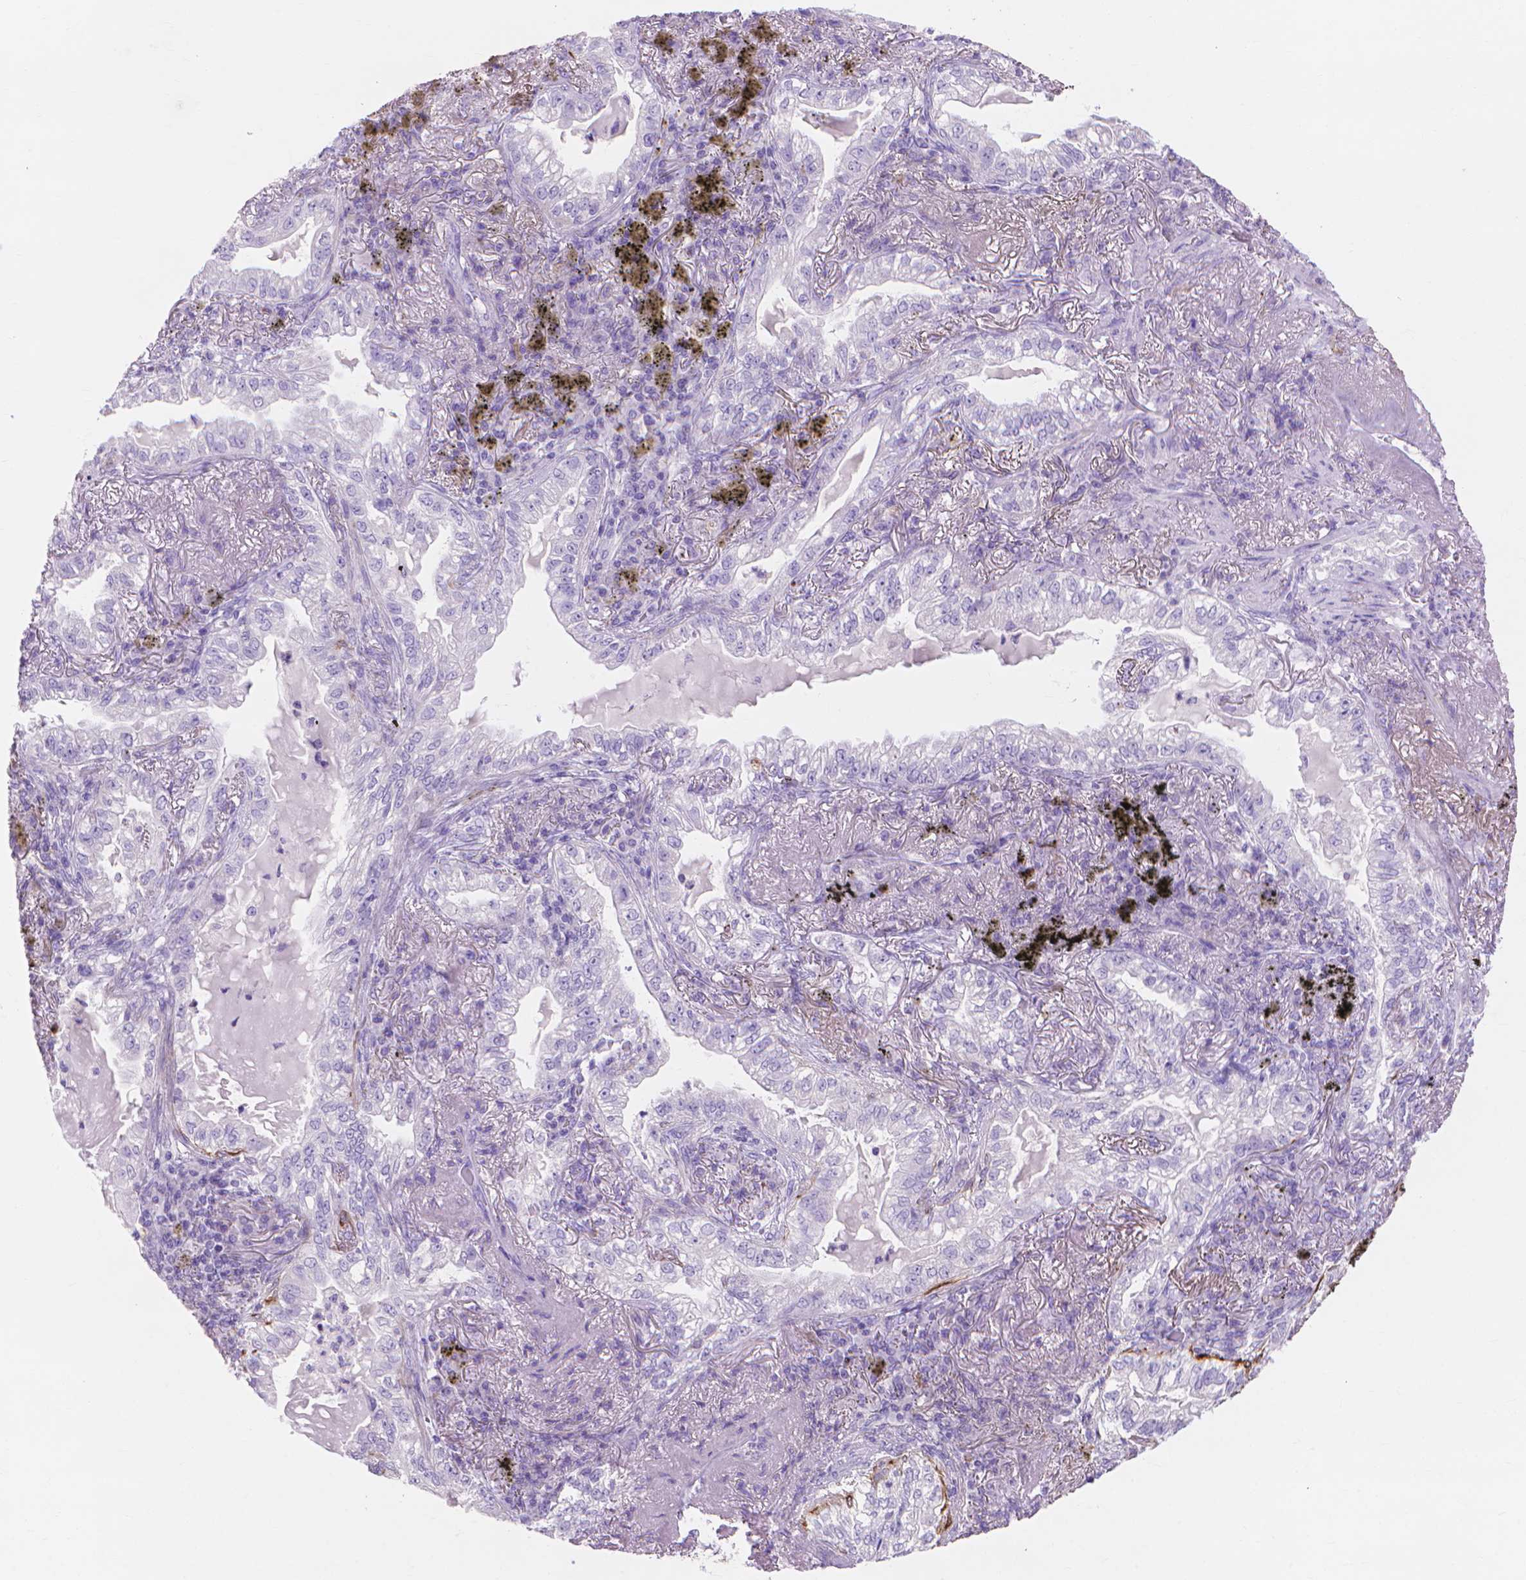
{"staining": {"intensity": "negative", "quantity": "none", "location": "none"}, "tissue": "lung cancer", "cell_type": "Tumor cells", "image_type": "cancer", "snomed": [{"axis": "morphology", "description": "Adenocarcinoma, NOS"}, {"axis": "topography", "description": "Lung"}], "caption": "An immunohistochemistry histopathology image of lung adenocarcinoma is shown. There is no staining in tumor cells of lung adenocarcinoma.", "gene": "MMP11", "patient": {"sex": "female", "age": 73}}